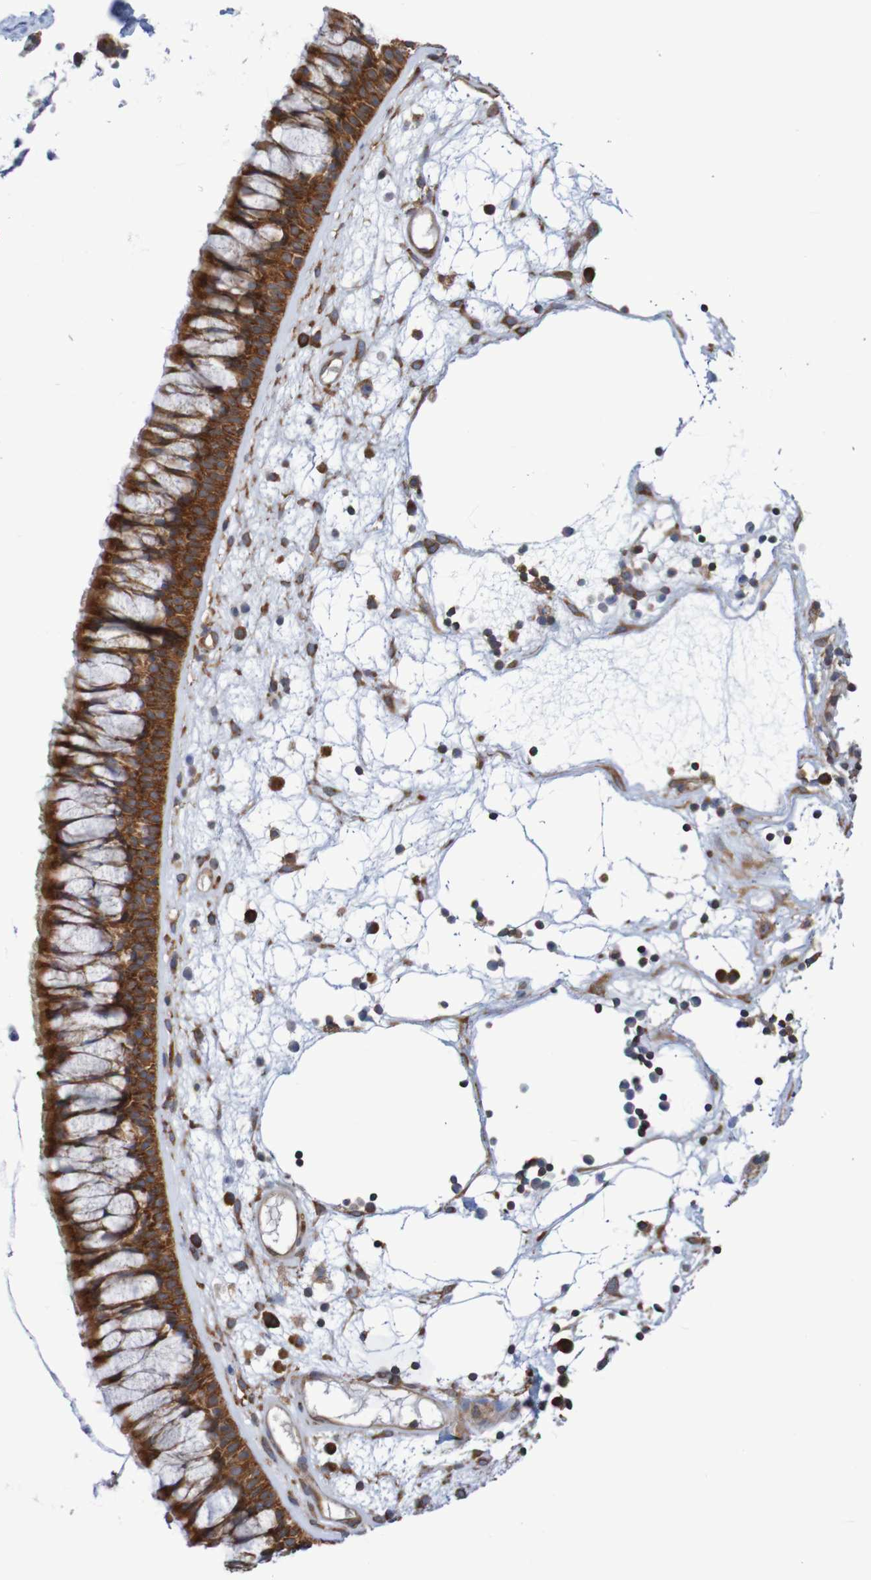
{"staining": {"intensity": "strong", "quantity": ">75%", "location": "cytoplasmic/membranous"}, "tissue": "nasopharynx", "cell_type": "Respiratory epithelial cells", "image_type": "normal", "snomed": [{"axis": "morphology", "description": "Normal tissue, NOS"}, {"axis": "morphology", "description": "Inflammation, NOS"}, {"axis": "topography", "description": "Nasopharynx"}], "caption": "An immunohistochemistry image of normal tissue is shown. Protein staining in brown highlights strong cytoplasmic/membranous positivity in nasopharynx within respiratory epithelial cells. (DAB IHC with brightfield microscopy, high magnification).", "gene": "LRRC47", "patient": {"sex": "male", "age": 48}}